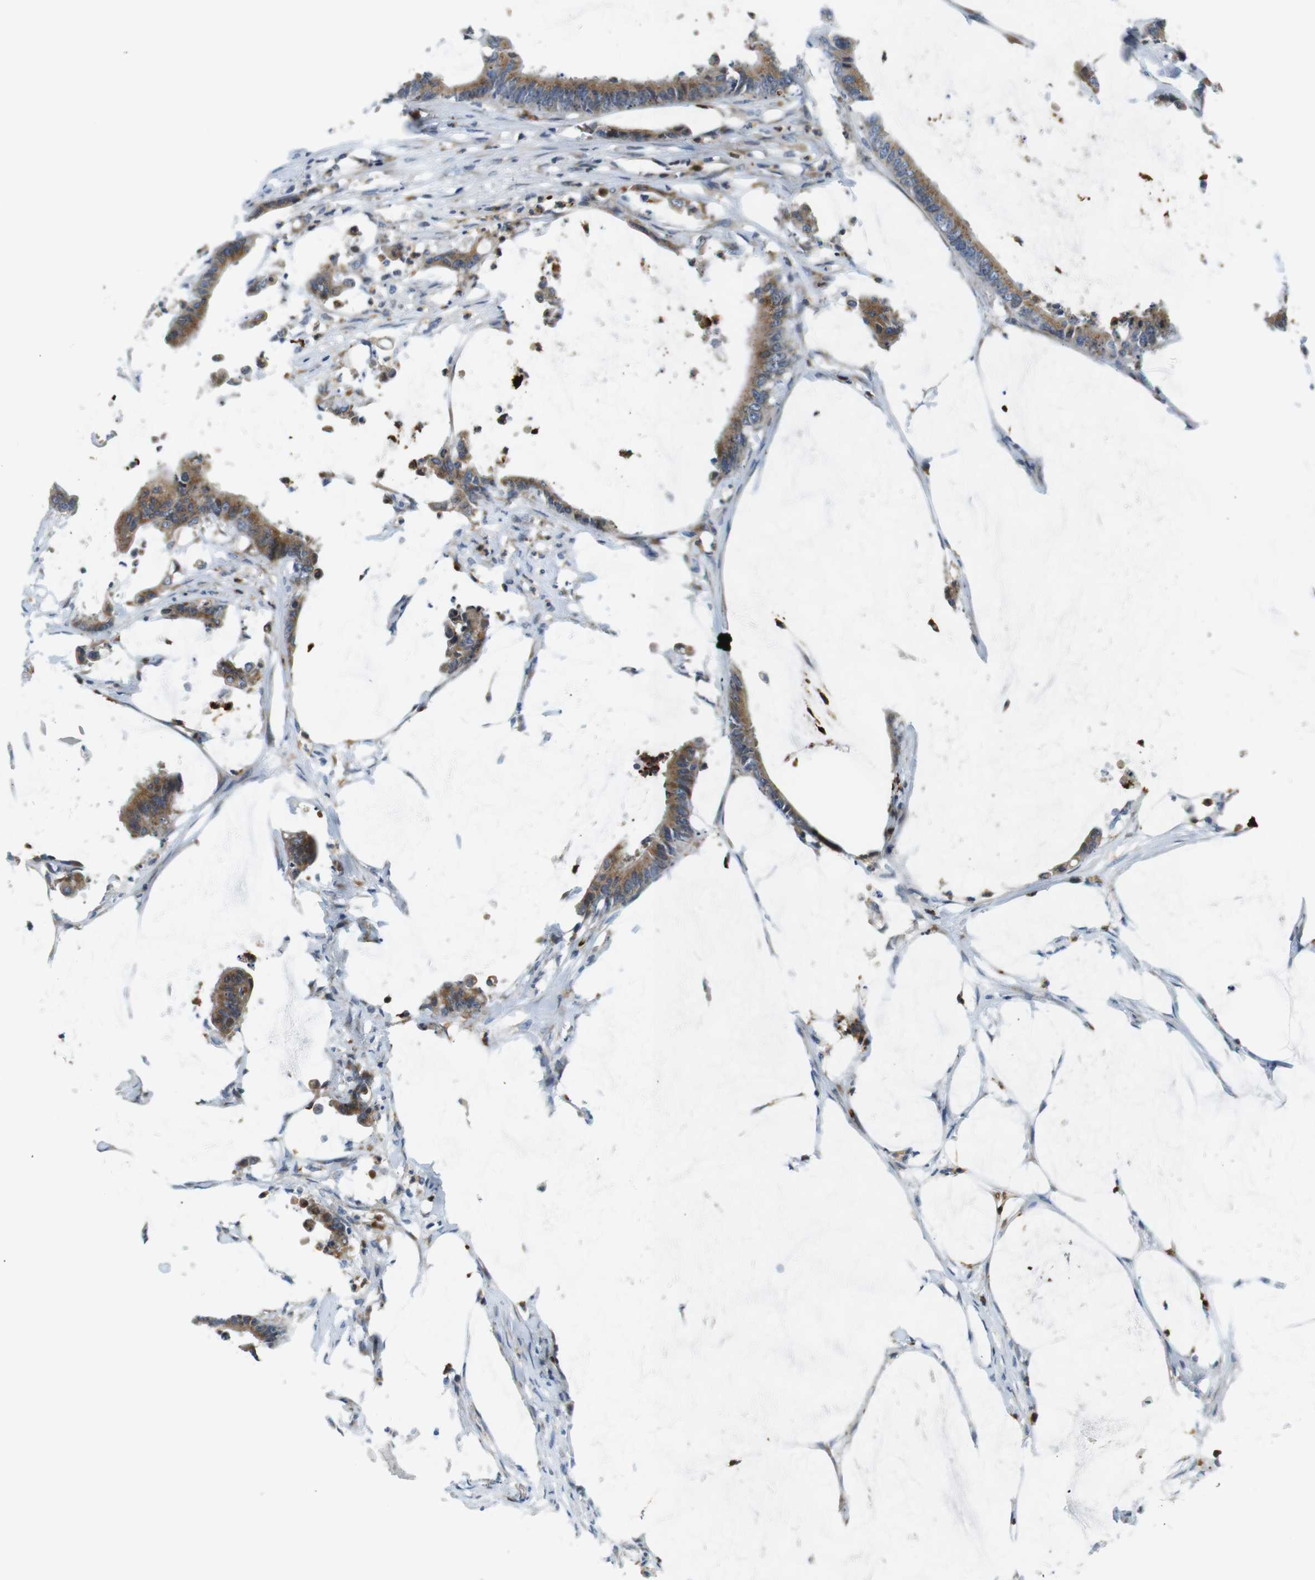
{"staining": {"intensity": "moderate", "quantity": ">75%", "location": "cytoplasmic/membranous"}, "tissue": "colorectal cancer", "cell_type": "Tumor cells", "image_type": "cancer", "snomed": [{"axis": "morphology", "description": "Adenocarcinoma, NOS"}, {"axis": "topography", "description": "Rectum"}], "caption": "Brown immunohistochemical staining in colorectal cancer (adenocarcinoma) shows moderate cytoplasmic/membranous positivity in about >75% of tumor cells.", "gene": "ZDHHC3", "patient": {"sex": "female", "age": 66}}